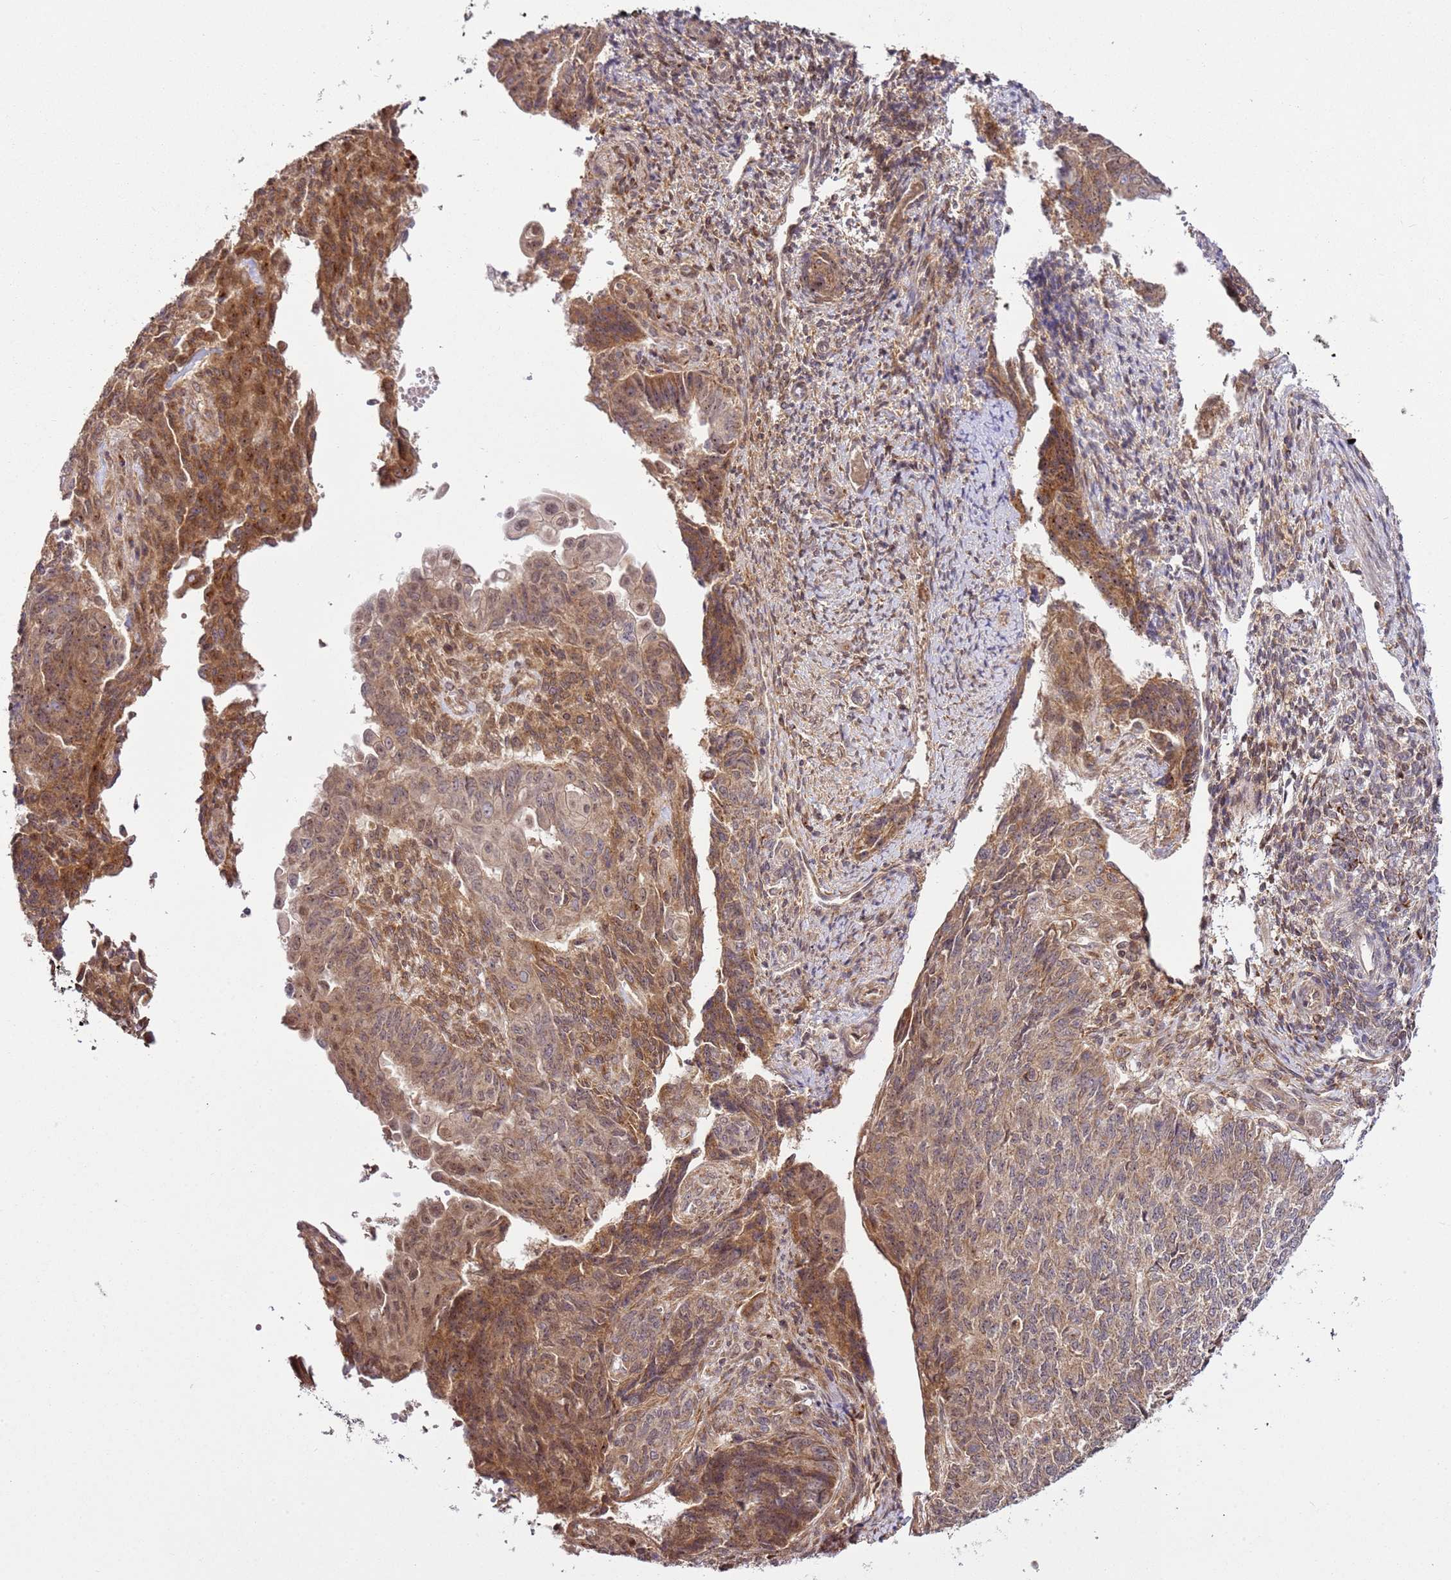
{"staining": {"intensity": "moderate", "quantity": ">75%", "location": "cytoplasmic/membranous"}, "tissue": "endometrial cancer", "cell_type": "Tumor cells", "image_type": "cancer", "snomed": [{"axis": "morphology", "description": "Adenocarcinoma, NOS"}, {"axis": "topography", "description": "Endometrium"}], "caption": "There is medium levels of moderate cytoplasmic/membranous expression in tumor cells of endometrial cancer, as demonstrated by immunohistochemical staining (brown color).", "gene": "RASA3", "patient": {"sex": "female", "age": 32}}